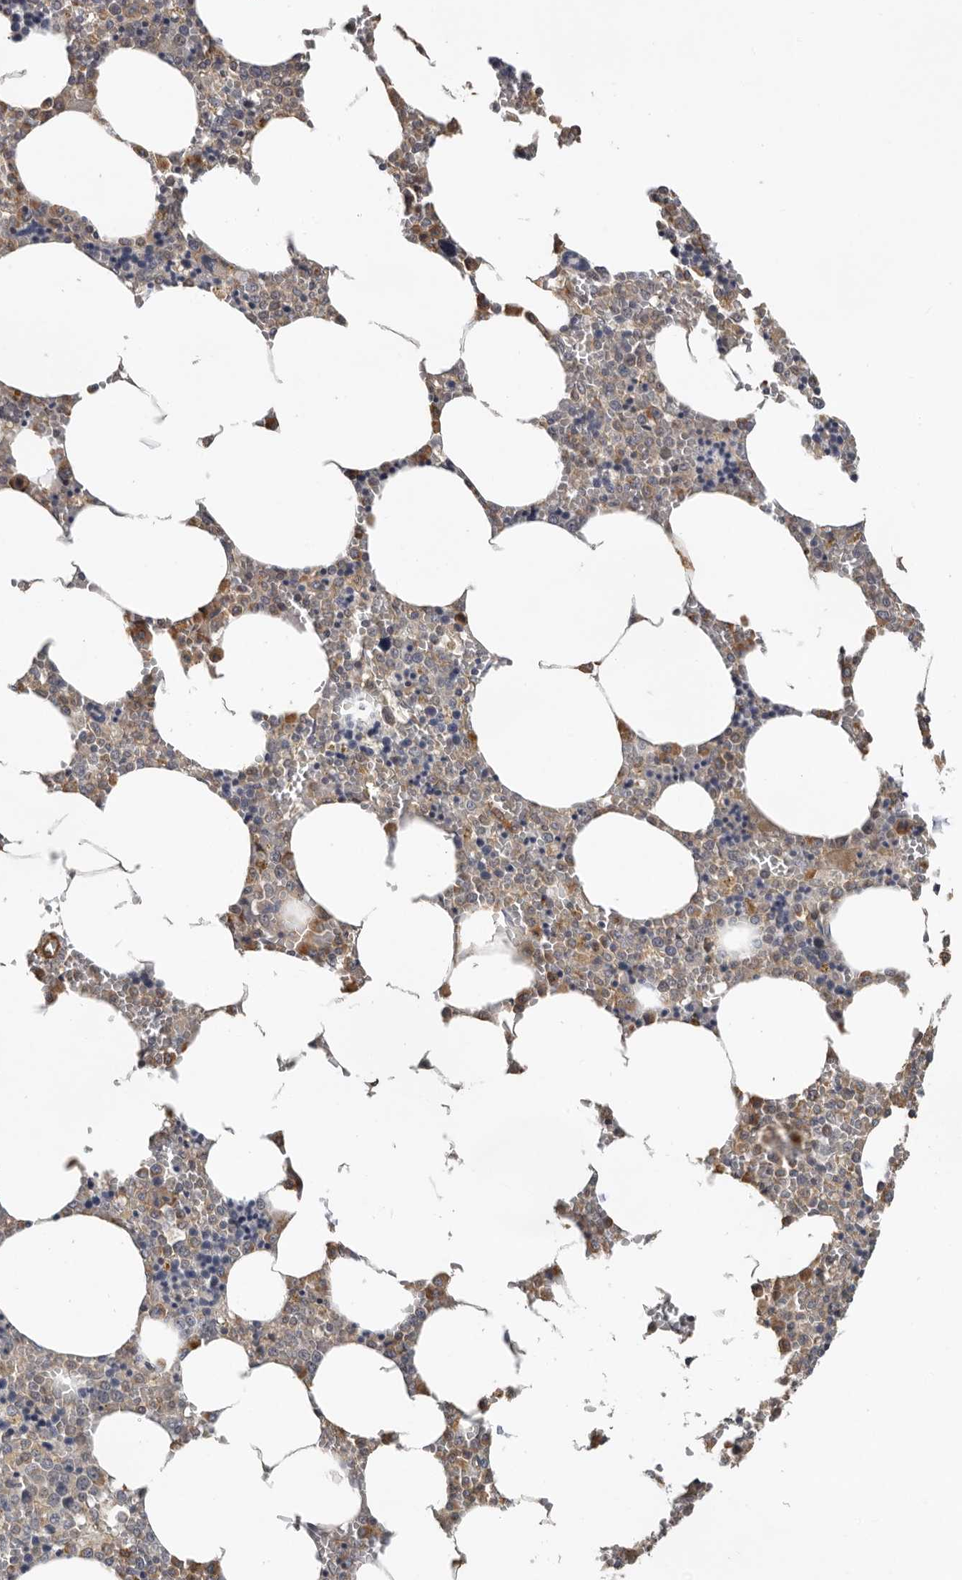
{"staining": {"intensity": "moderate", "quantity": "<25%", "location": "cytoplasmic/membranous"}, "tissue": "bone marrow", "cell_type": "Hematopoietic cells", "image_type": "normal", "snomed": [{"axis": "morphology", "description": "Normal tissue, NOS"}, {"axis": "topography", "description": "Bone marrow"}], "caption": "The immunohistochemical stain labels moderate cytoplasmic/membranous positivity in hematopoietic cells of normal bone marrow. (DAB IHC, brown staining for protein, blue staining for nuclei).", "gene": "RNF157", "patient": {"sex": "male", "age": 70}}